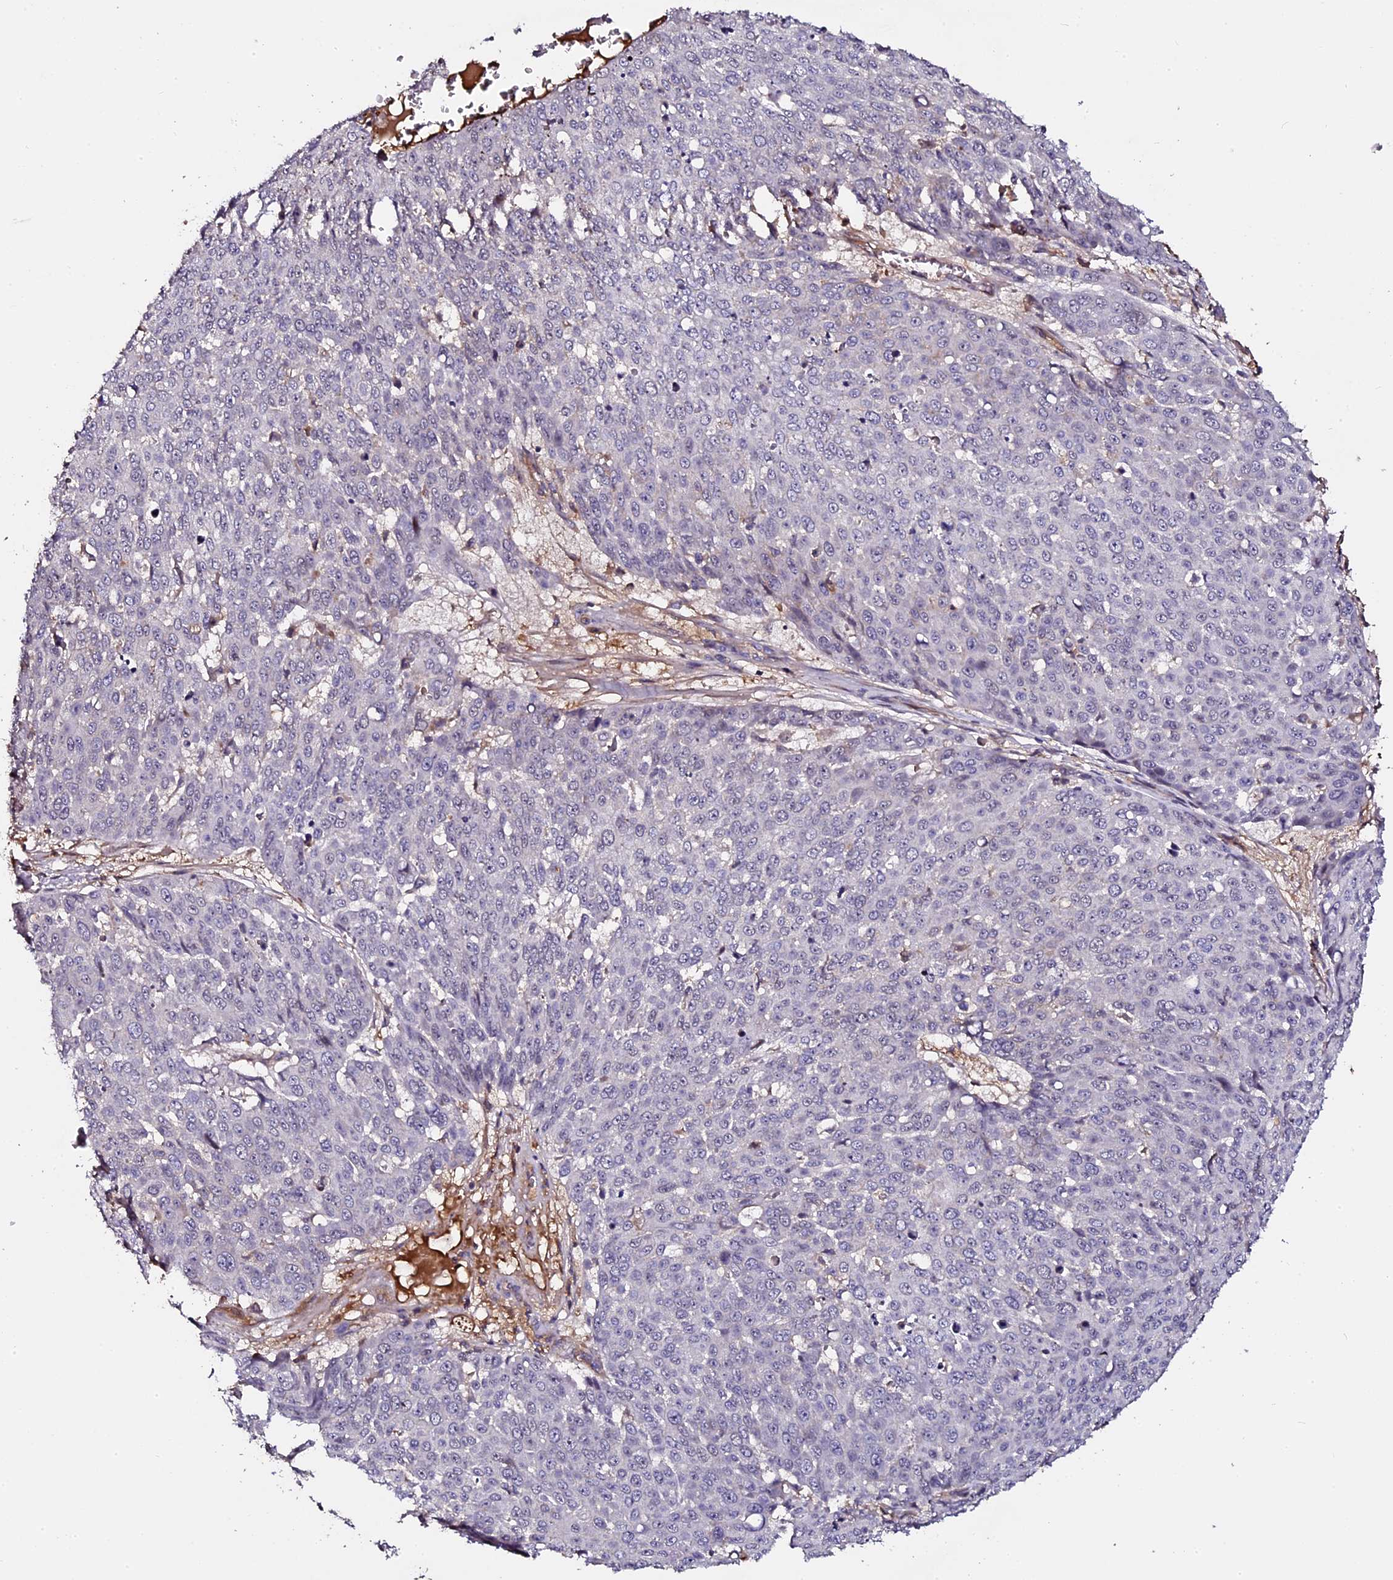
{"staining": {"intensity": "negative", "quantity": "none", "location": "none"}, "tissue": "skin cancer", "cell_type": "Tumor cells", "image_type": "cancer", "snomed": [{"axis": "morphology", "description": "Squamous cell carcinoma, NOS"}, {"axis": "topography", "description": "Skin"}], "caption": "The photomicrograph reveals no staining of tumor cells in skin cancer. (Stains: DAB immunohistochemistry (IHC) with hematoxylin counter stain, Microscopy: brightfield microscopy at high magnification).", "gene": "LYG2", "patient": {"sex": "male", "age": 71}}